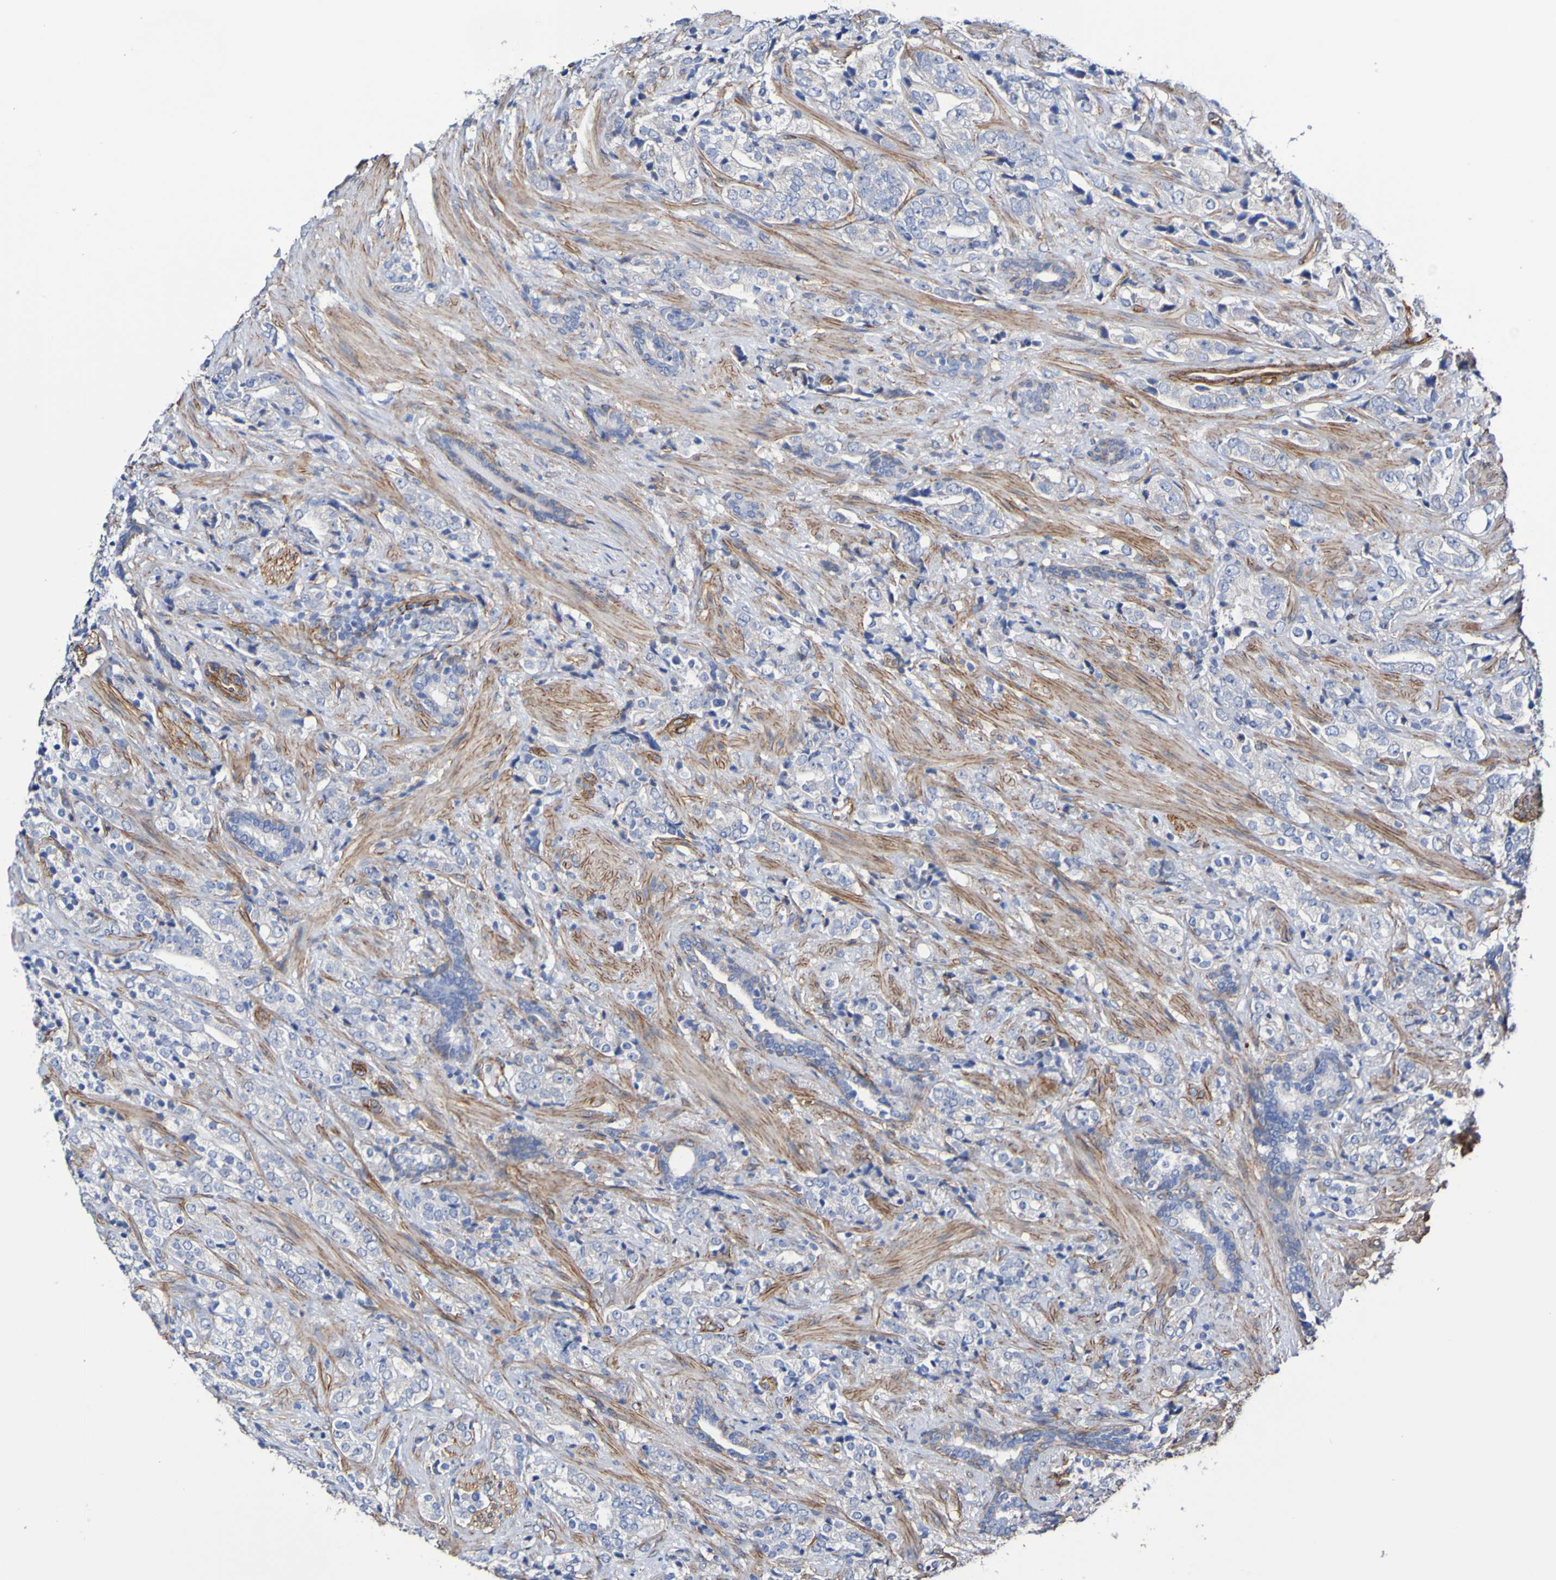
{"staining": {"intensity": "negative", "quantity": "none", "location": "none"}, "tissue": "prostate cancer", "cell_type": "Tumor cells", "image_type": "cancer", "snomed": [{"axis": "morphology", "description": "Adenocarcinoma, High grade"}, {"axis": "topography", "description": "Prostate"}], "caption": "Human high-grade adenocarcinoma (prostate) stained for a protein using immunohistochemistry (IHC) shows no staining in tumor cells.", "gene": "ELMOD3", "patient": {"sex": "male", "age": 71}}